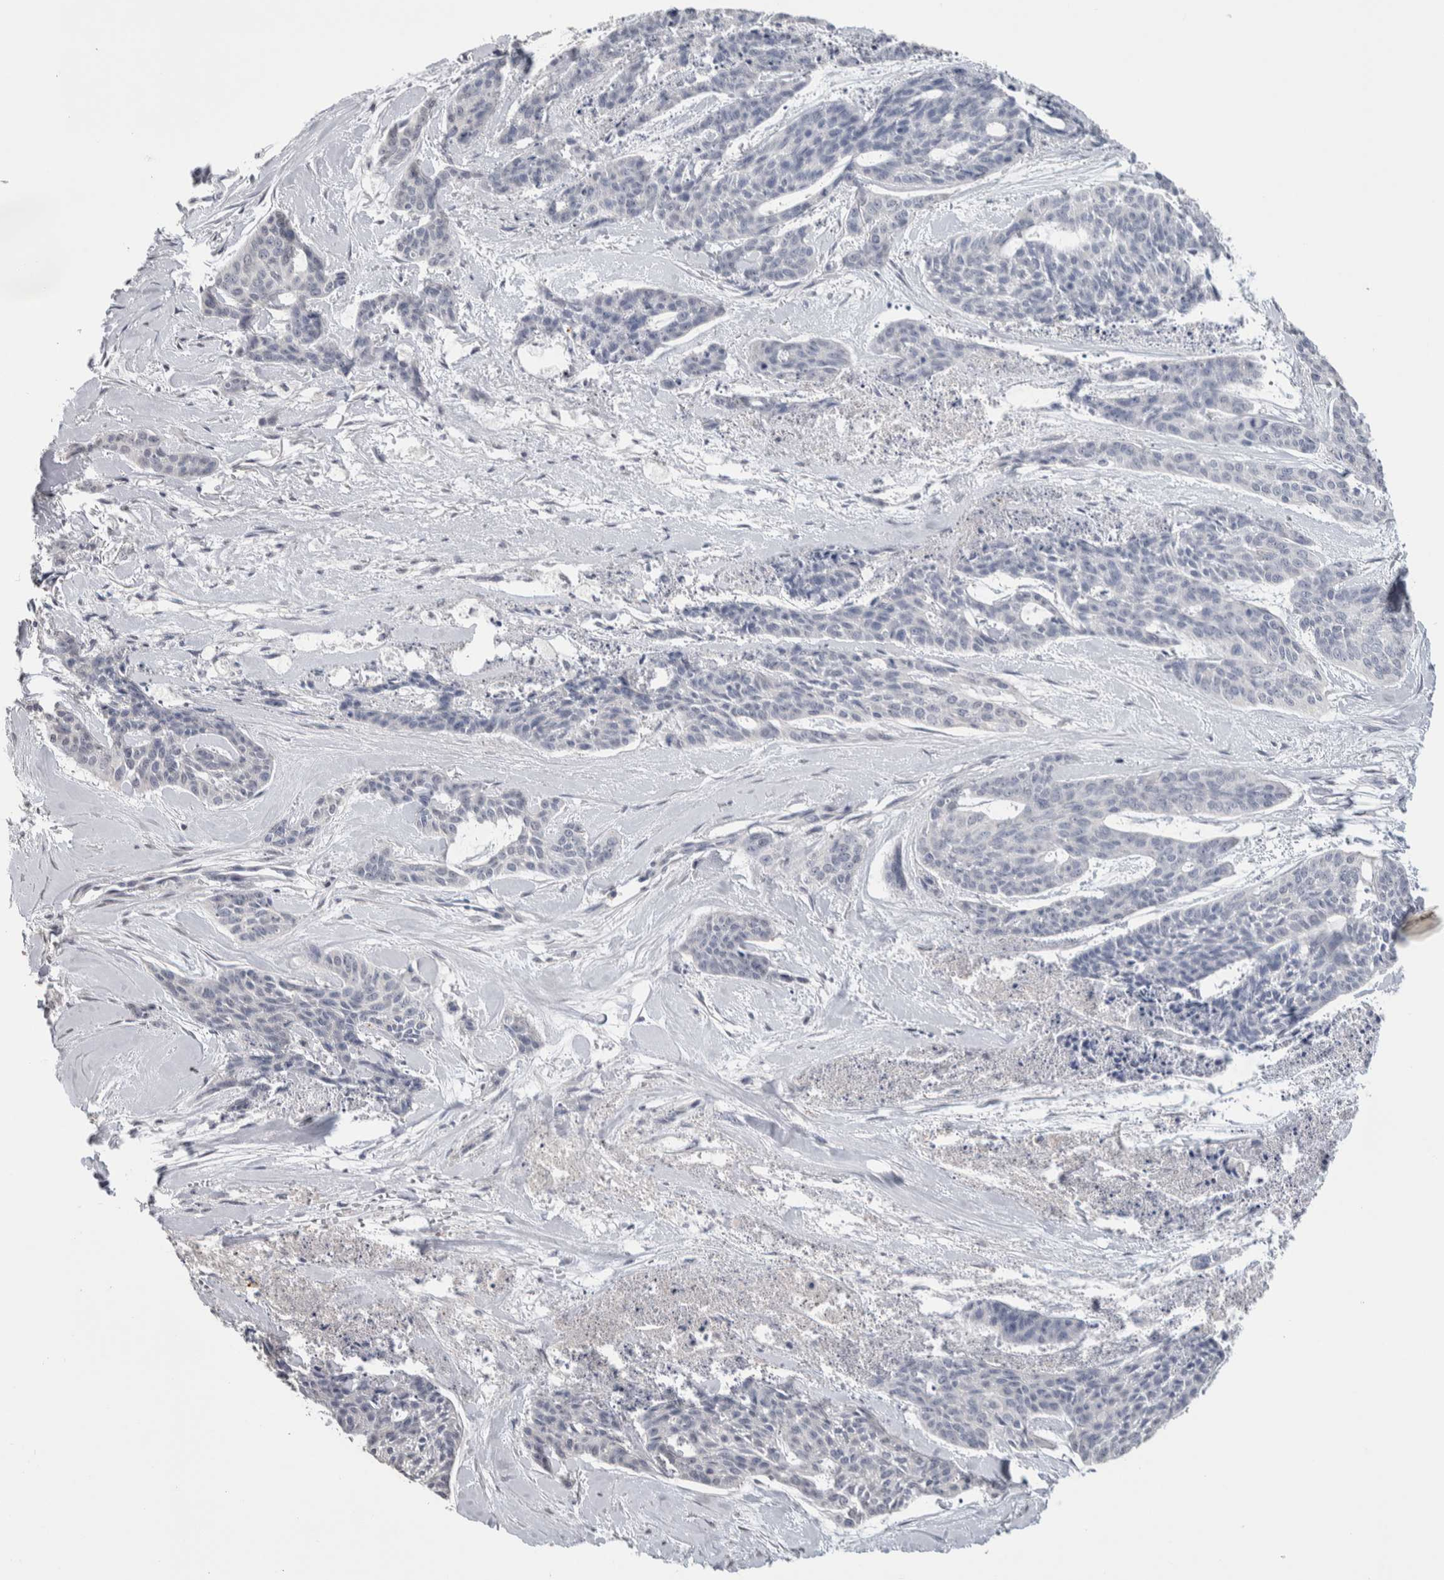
{"staining": {"intensity": "negative", "quantity": "none", "location": "none"}, "tissue": "skin cancer", "cell_type": "Tumor cells", "image_type": "cancer", "snomed": [{"axis": "morphology", "description": "Basal cell carcinoma"}, {"axis": "topography", "description": "Skin"}], "caption": "DAB immunohistochemical staining of basal cell carcinoma (skin) exhibits no significant positivity in tumor cells. (DAB immunohistochemistry visualized using brightfield microscopy, high magnification).", "gene": "TMEM102", "patient": {"sex": "female", "age": 64}}